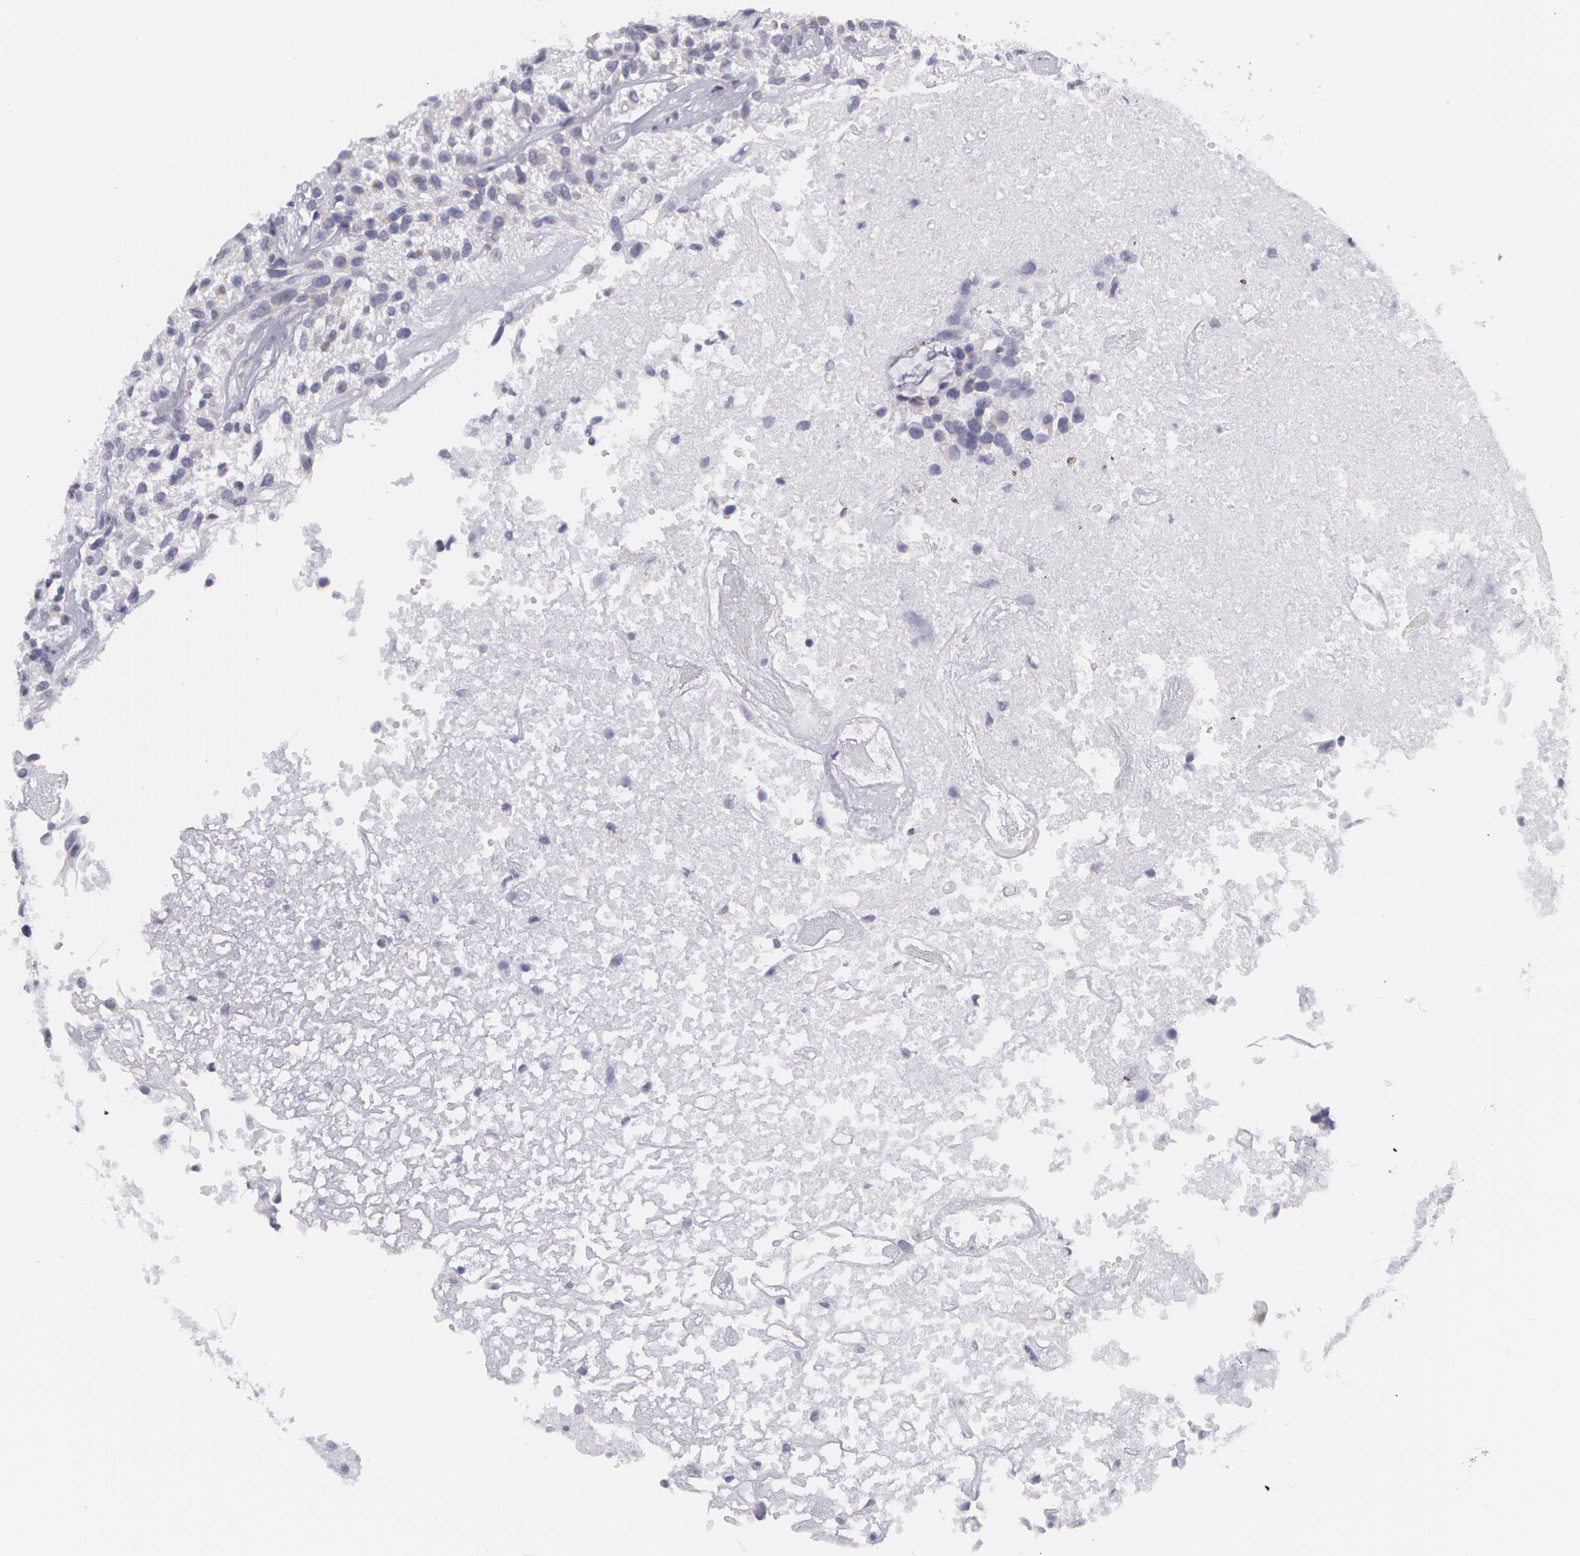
{"staining": {"intensity": "negative", "quantity": "none", "location": "none"}, "tissue": "glioma", "cell_type": "Tumor cells", "image_type": "cancer", "snomed": [{"axis": "morphology", "description": "Glioma, malignant, High grade"}, {"axis": "topography", "description": "Brain"}], "caption": "Immunohistochemistry (IHC) histopathology image of neoplastic tissue: glioma stained with DAB (3,3'-diaminobenzidine) shows no significant protein positivity in tumor cells.", "gene": "MBNL3", "patient": {"sex": "male", "age": 77}}